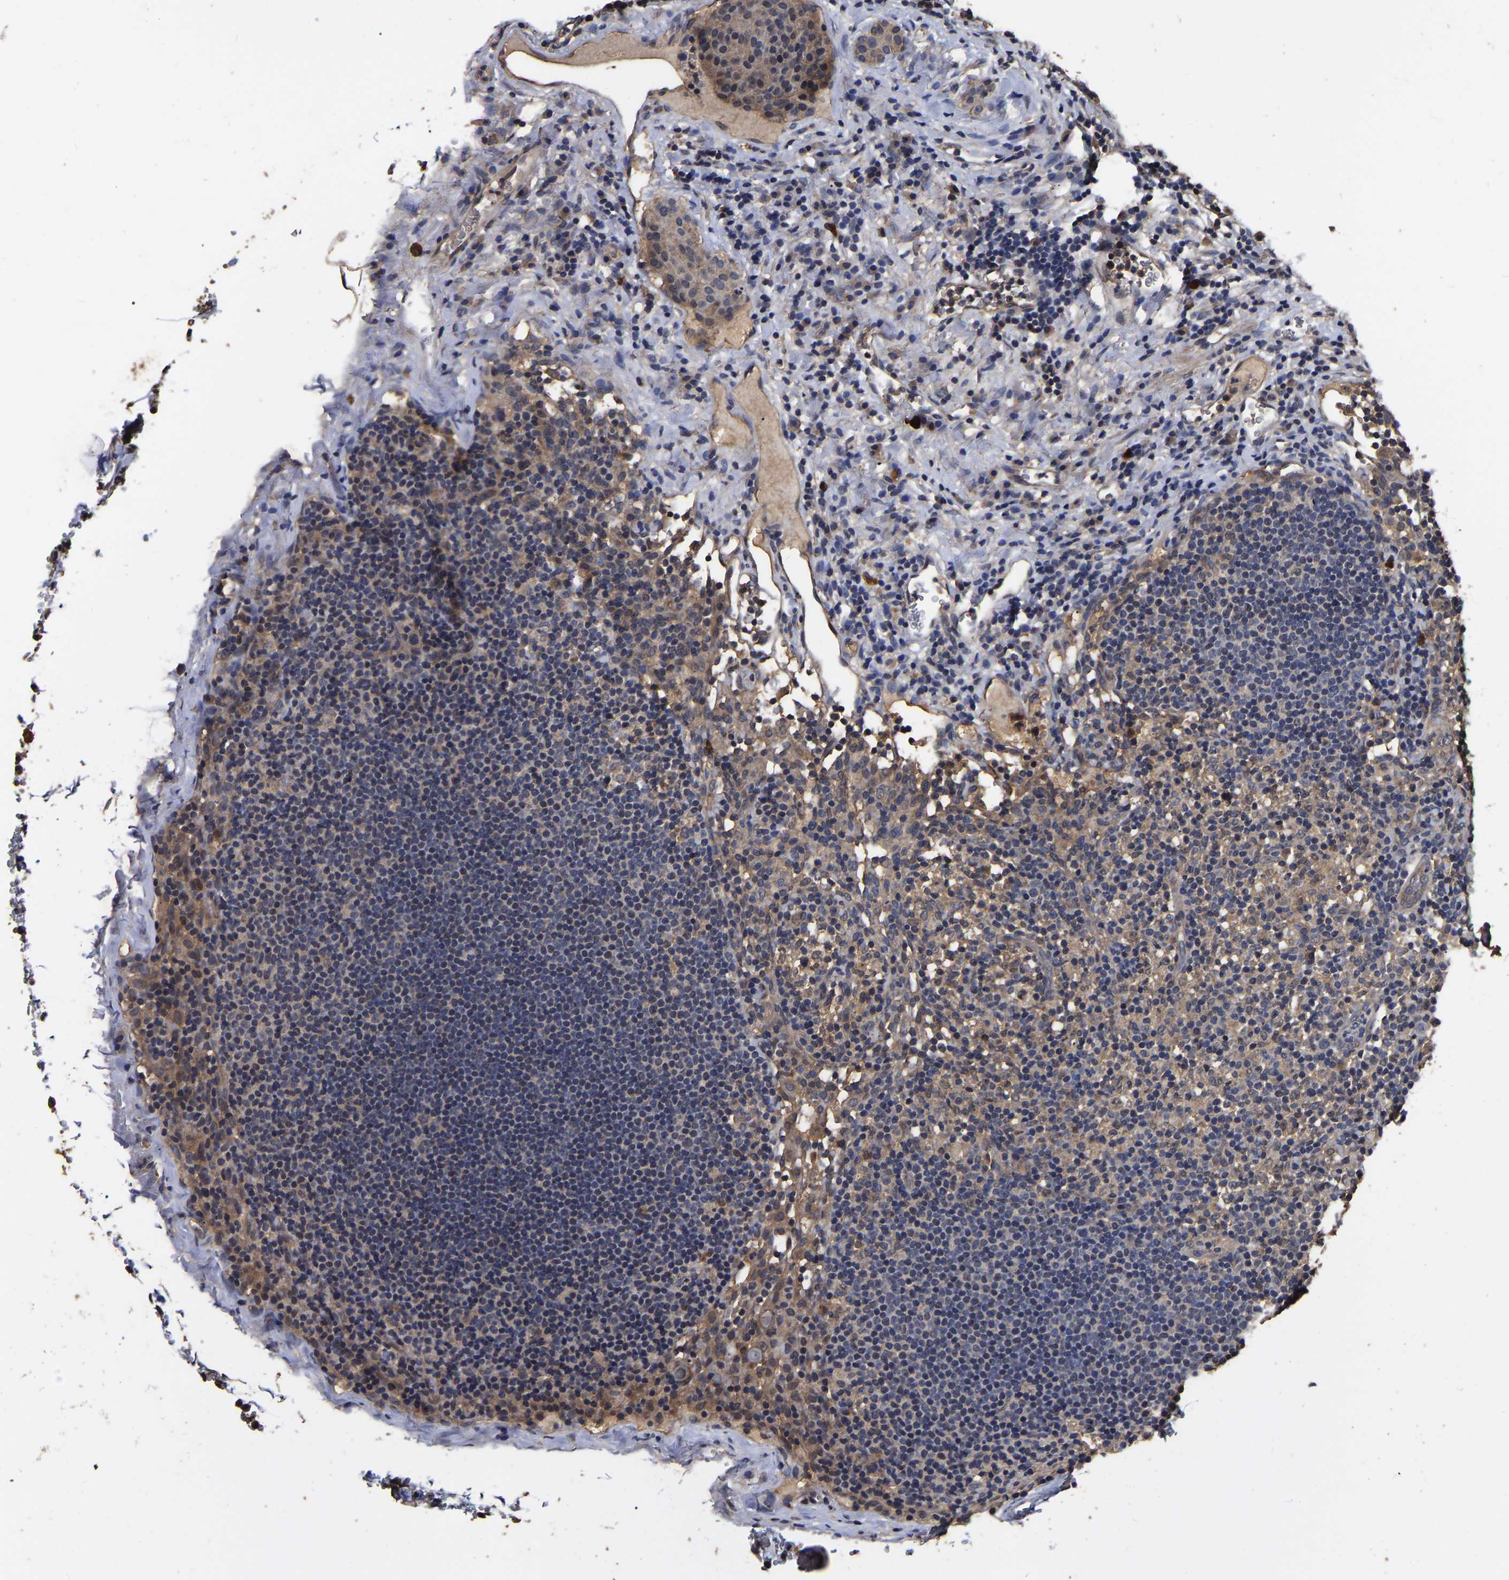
{"staining": {"intensity": "negative", "quantity": "none", "location": "none"}, "tissue": "lymph node", "cell_type": "Germinal center cells", "image_type": "normal", "snomed": [{"axis": "morphology", "description": "Normal tissue, NOS"}, {"axis": "morphology", "description": "Carcinoid, malignant, NOS"}, {"axis": "topography", "description": "Lymph node"}], "caption": "An IHC image of unremarkable lymph node is shown. There is no staining in germinal center cells of lymph node. (Stains: DAB (3,3'-diaminobenzidine) IHC with hematoxylin counter stain, Microscopy: brightfield microscopy at high magnification).", "gene": "STK32C", "patient": {"sex": "male", "age": 47}}